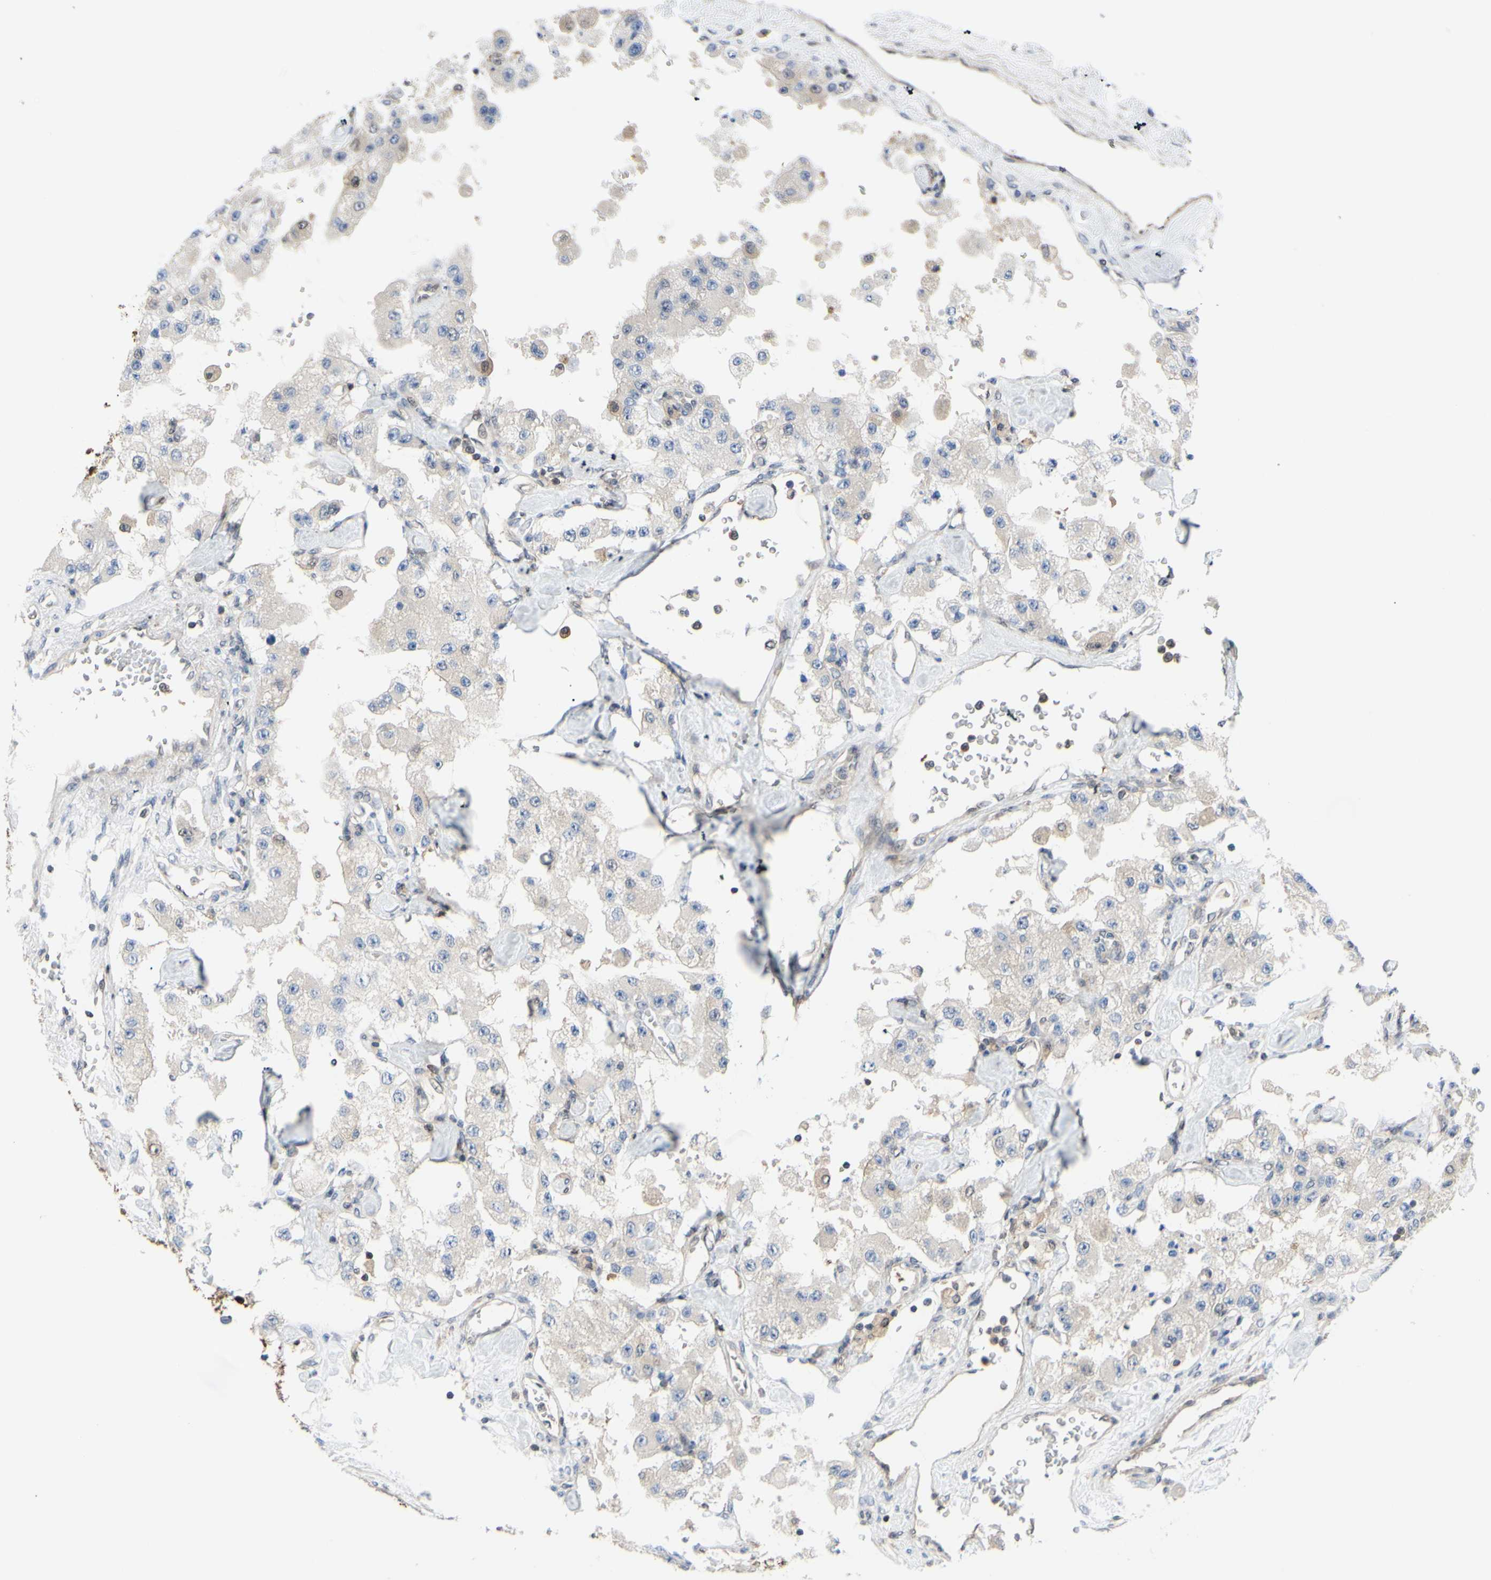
{"staining": {"intensity": "weak", "quantity": "<25%", "location": "cytoplasmic/membranous"}, "tissue": "carcinoid", "cell_type": "Tumor cells", "image_type": "cancer", "snomed": [{"axis": "morphology", "description": "Carcinoid, malignant, NOS"}, {"axis": "topography", "description": "Pancreas"}], "caption": "This is an IHC micrograph of carcinoid. There is no expression in tumor cells.", "gene": "UPK3B", "patient": {"sex": "male", "age": 41}}